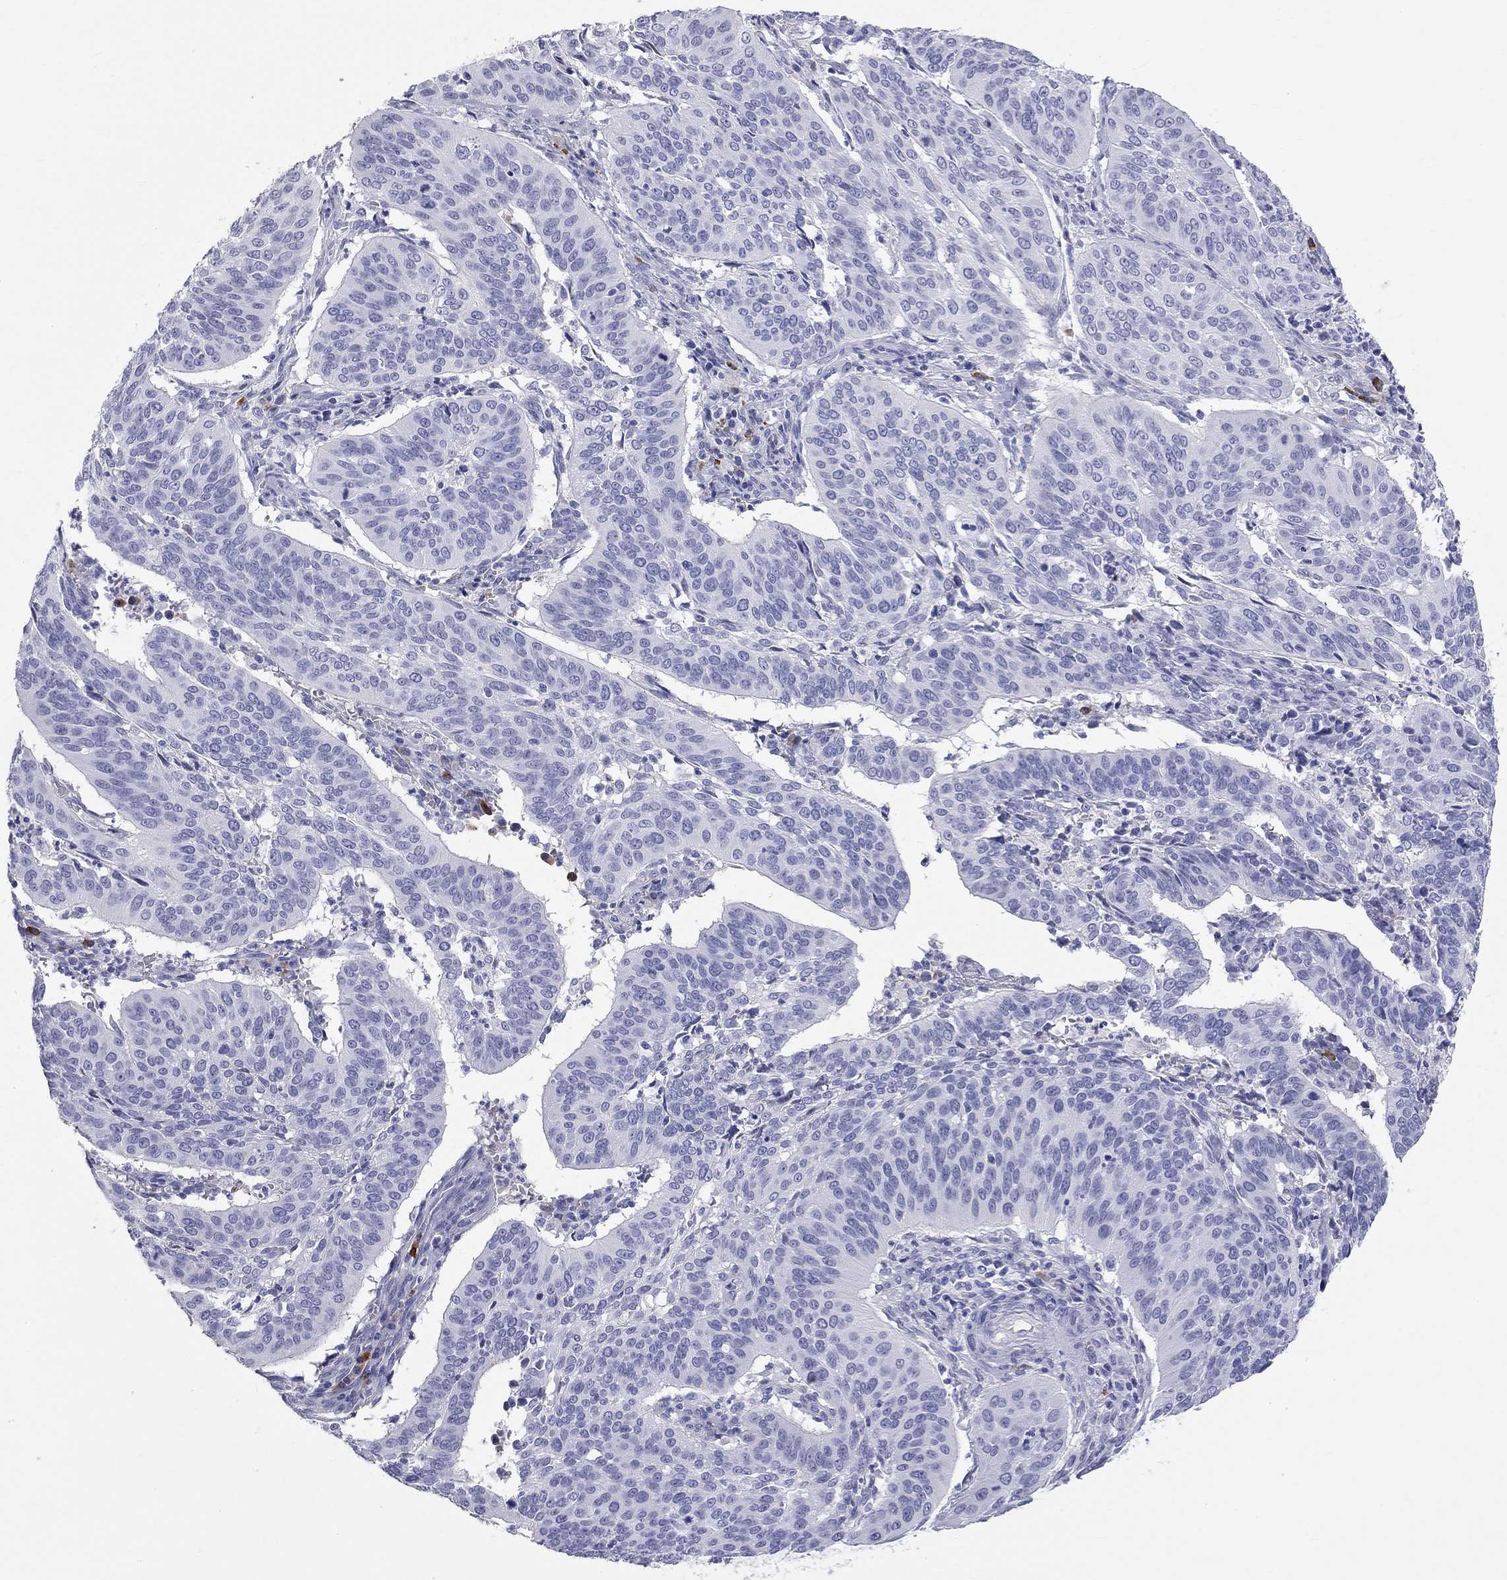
{"staining": {"intensity": "negative", "quantity": "none", "location": "none"}, "tissue": "cervical cancer", "cell_type": "Tumor cells", "image_type": "cancer", "snomed": [{"axis": "morphology", "description": "Normal tissue, NOS"}, {"axis": "morphology", "description": "Squamous cell carcinoma, NOS"}, {"axis": "topography", "description": "Cervix"}], "caption": "High magnification brightfield microscopy of squamous cell carcinoma (cervical) stained with DAB (brown) and counterstained with hematoxylin (blue): tumor cells show no significant expression. The staining was performed using DAB to visualize the protein expression in brown, while the nuclei were stained in blue with hematoxylin (Magnification: 20x).", "gene": "PHOX2B", "patient": {"sex": "female", "age": 39}}